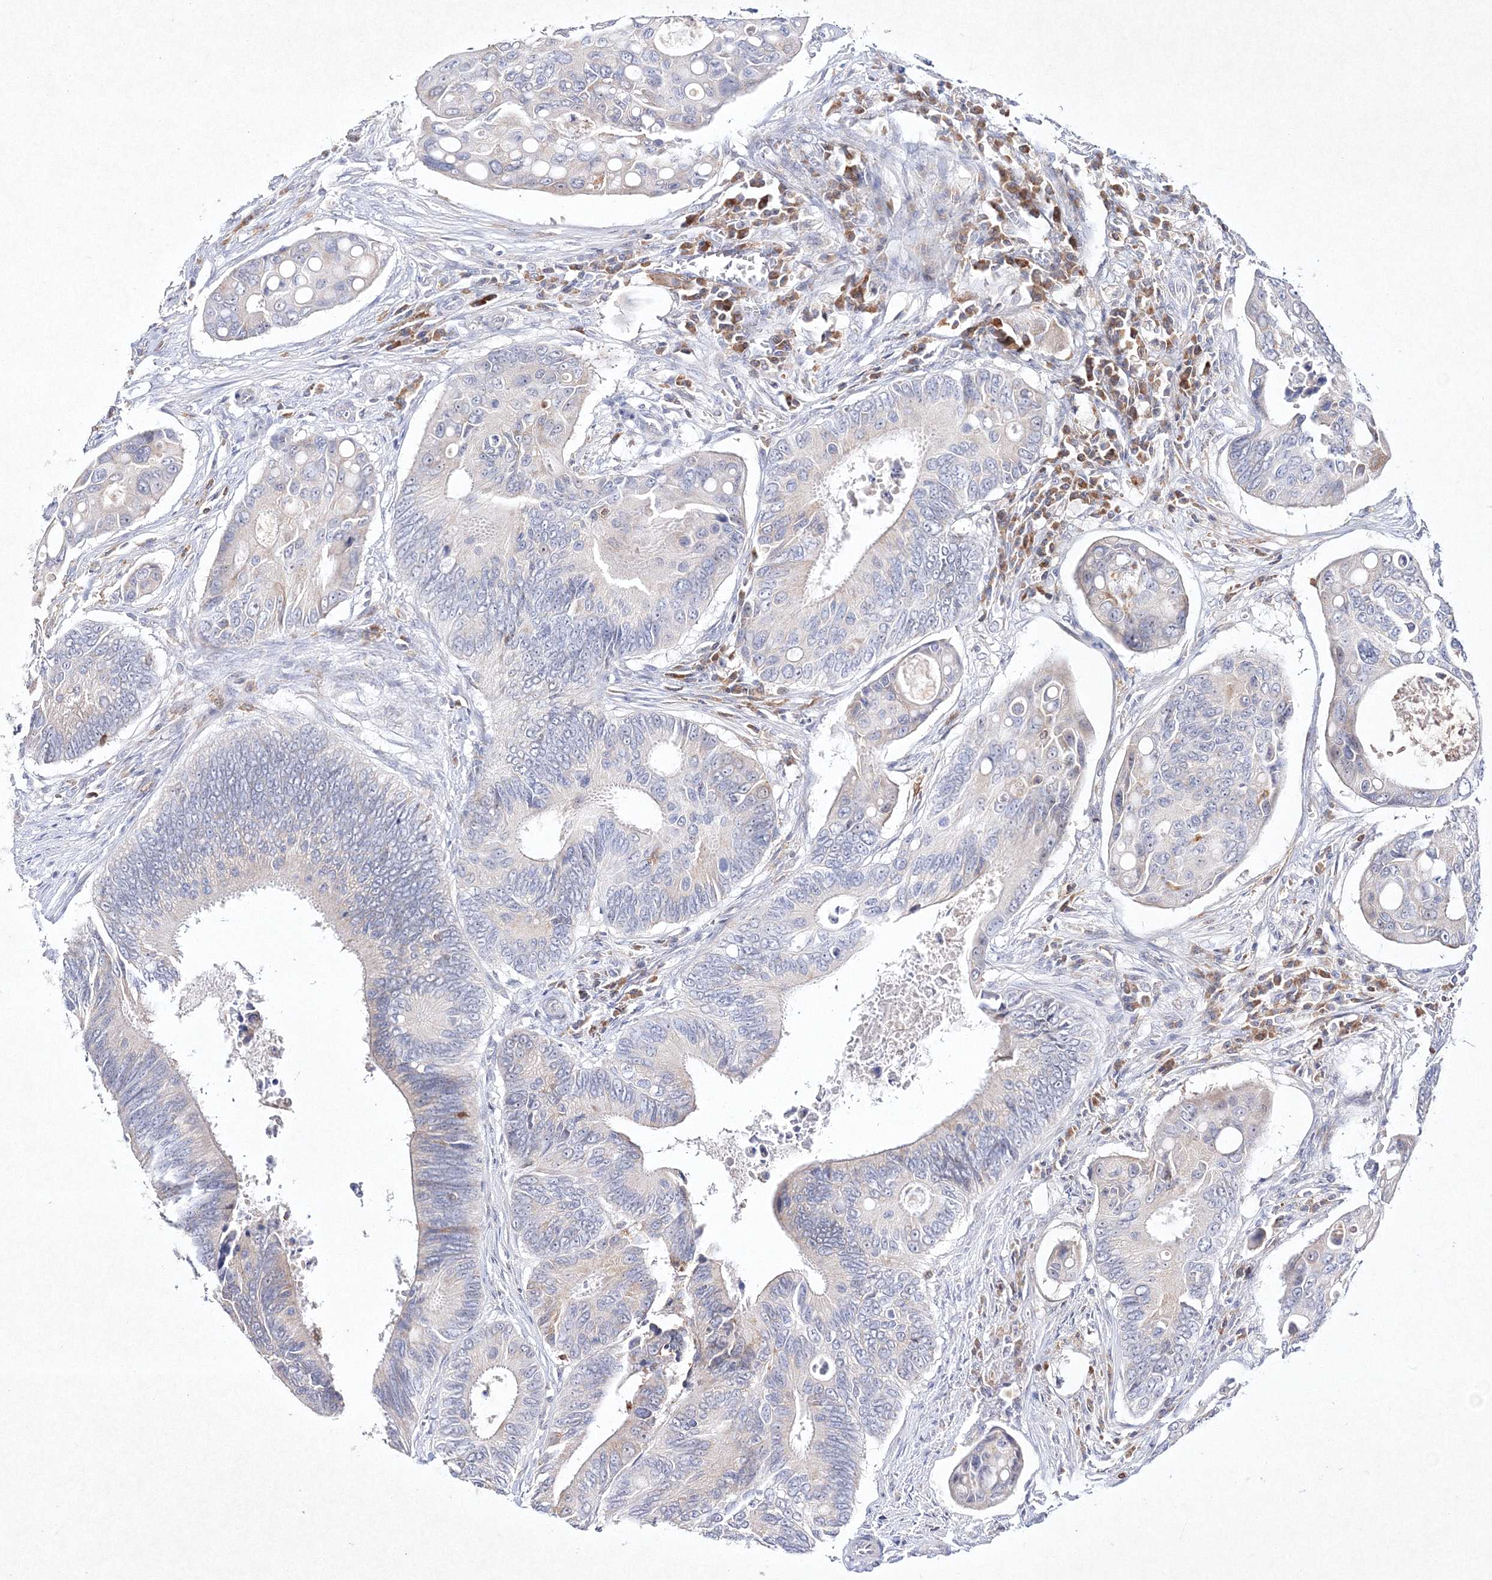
{"staining": {"intensity": "weak", "quantity": "<25%", "location": "cytoplasmic/membranous"}, "tissue": "colorectal cancer", "cell_type": "Tumor cells", "image_type": "cancer", "snomed": [{"axis": "morphology", "description": "Inflammation, NOS"}, {"axis": "morphology", "description": "Adenocarcinoma, NOS"}, {"axis": "topography", "description": "Colon"}], "caption": "Tumor cells are negative for brown protein staining in colorectal cancer (adenocarcinoma).", "gene": "HCST", "patient": {"sex": "male", "age": 72}}